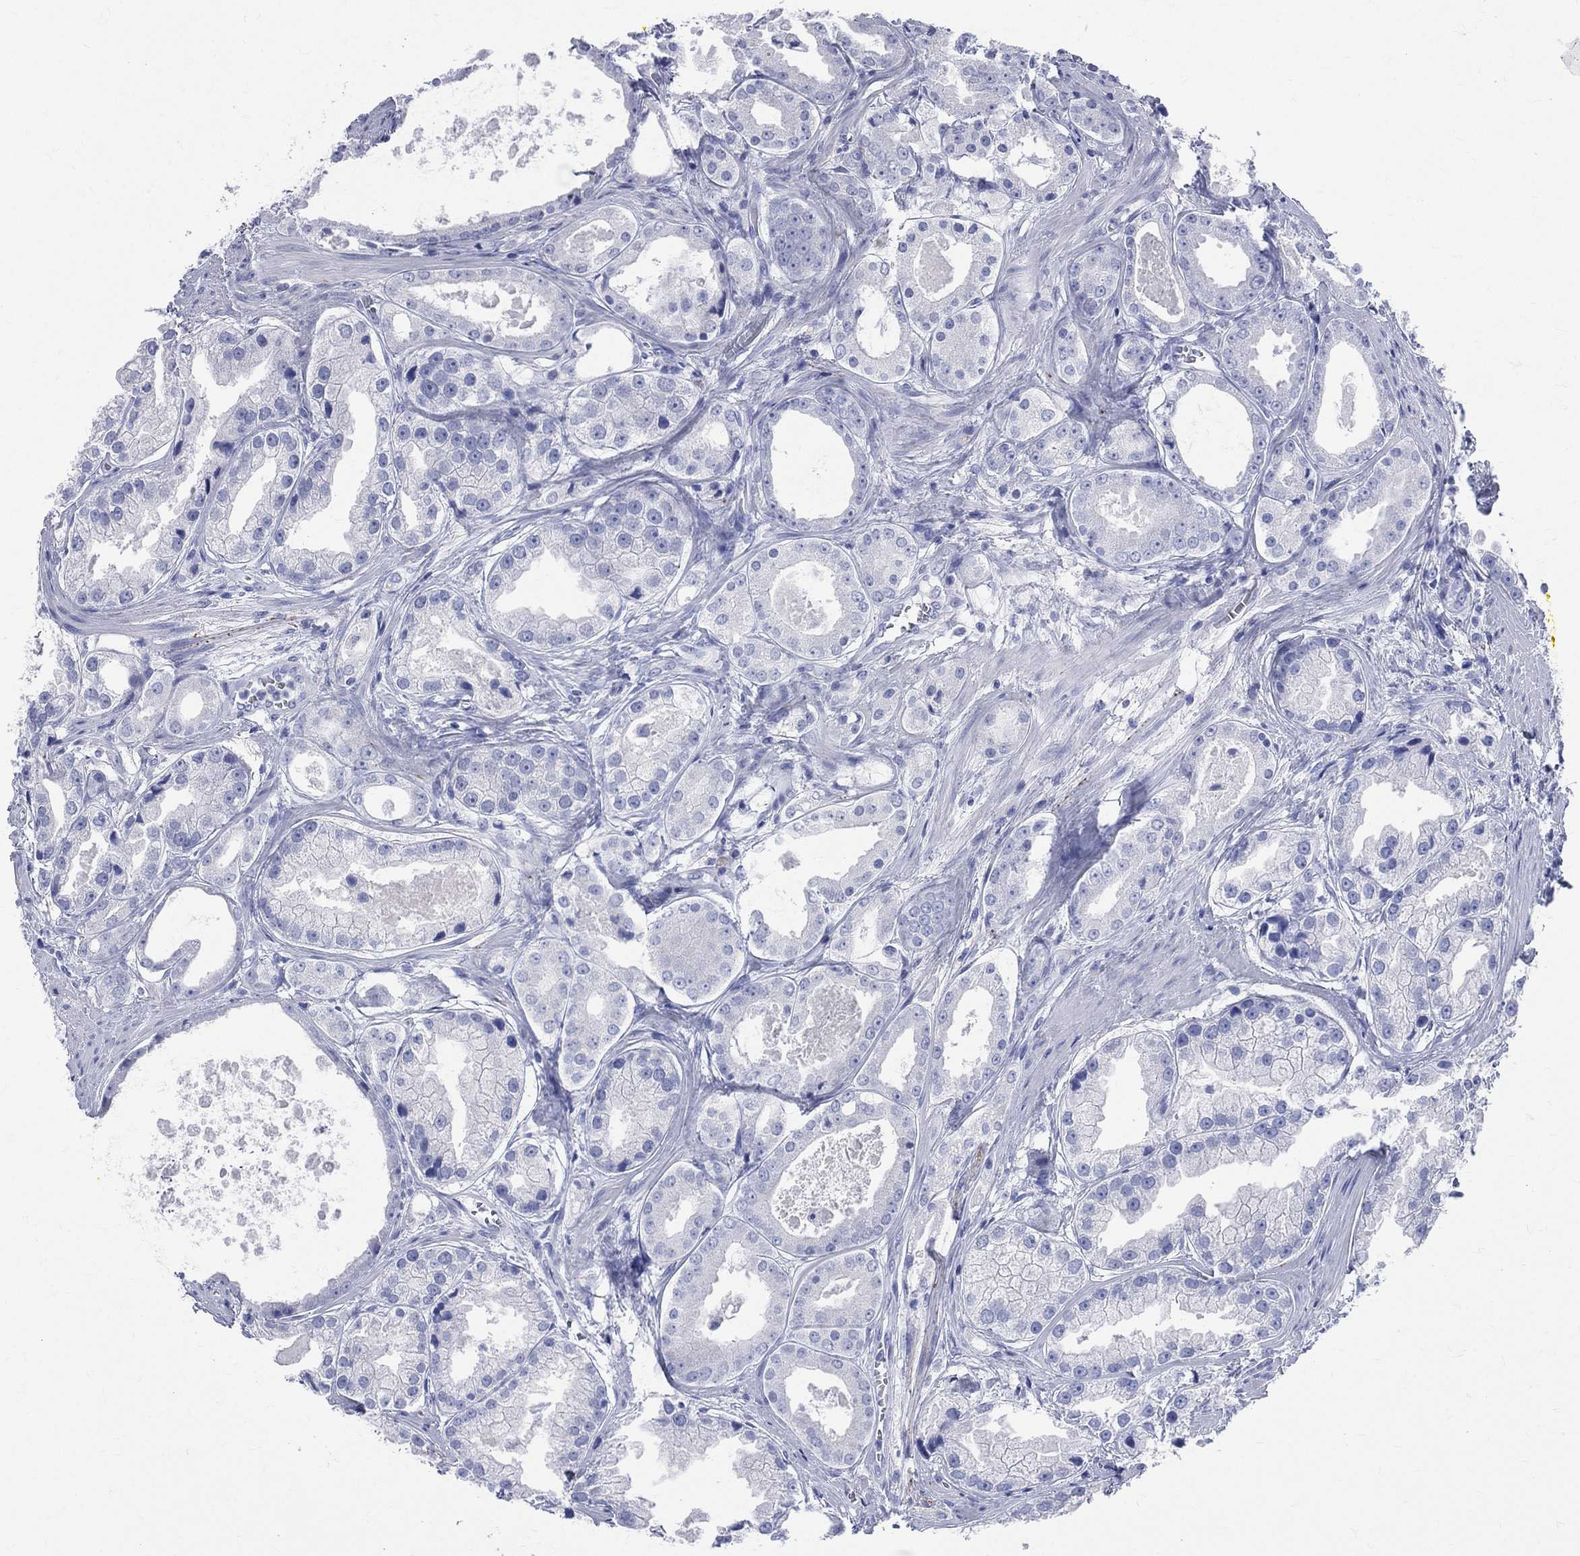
{"staining": {"intensity": "negative", "quantity": "none", "location": "none"}, "tissue": "prostate cancer", "cell_type": "Tumor cells", "image_type": "cancer", "snomed": [{"axis": "morphology", "description": "Adenocarcinoma, NOS"}, {"axis": "topography", "description": "Prostate"}], "caption": "Immunohistochemical staining of human prostate adenocarcinoma shows no significant positivity in tumor cells.", "gene": "SYP", "patient": {"sex": "male", "age": 61}}